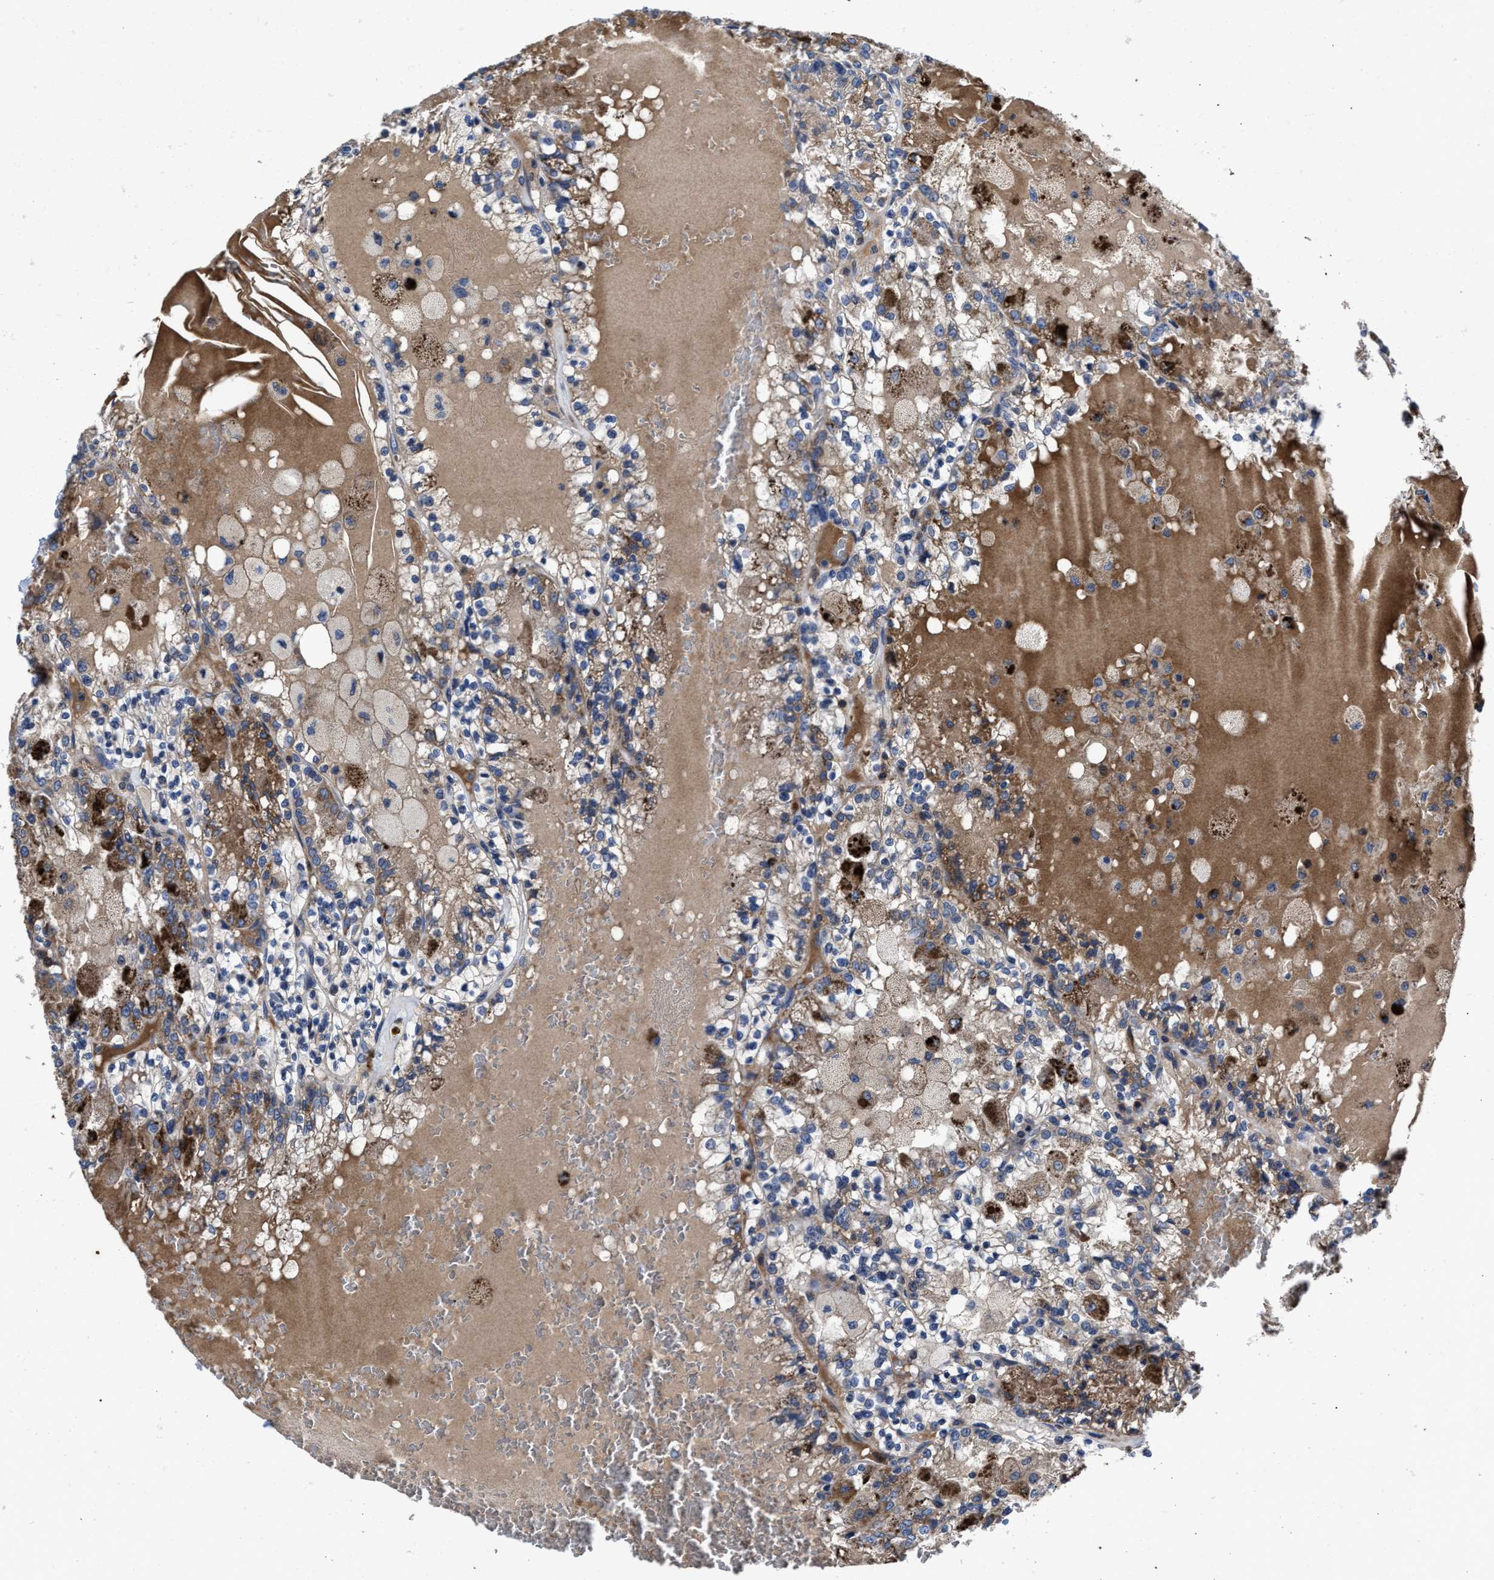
{"staining": {"intensity": "moderate", "quantity": ">75%", "location": "cytoplasmic/membranous"}, "tissue": "renal cancer", "cell_type": "Tumor cells", "image_type": "cancer", "snomed": [{"axis": "morphology", "description": "Adenocarcinoma, NOS"}, {"axis": "topography", "description": "Kidney"}], "caption": "An IHC photomicrograph of tumor tissue is shown. Protein staining in brown highlights moderate cytoplasmic/membranous positivity in renal adenocarcinoma within tumor cells.", "gene": "CACNA1D", "patient": {"sex": "female", "age": 56}}